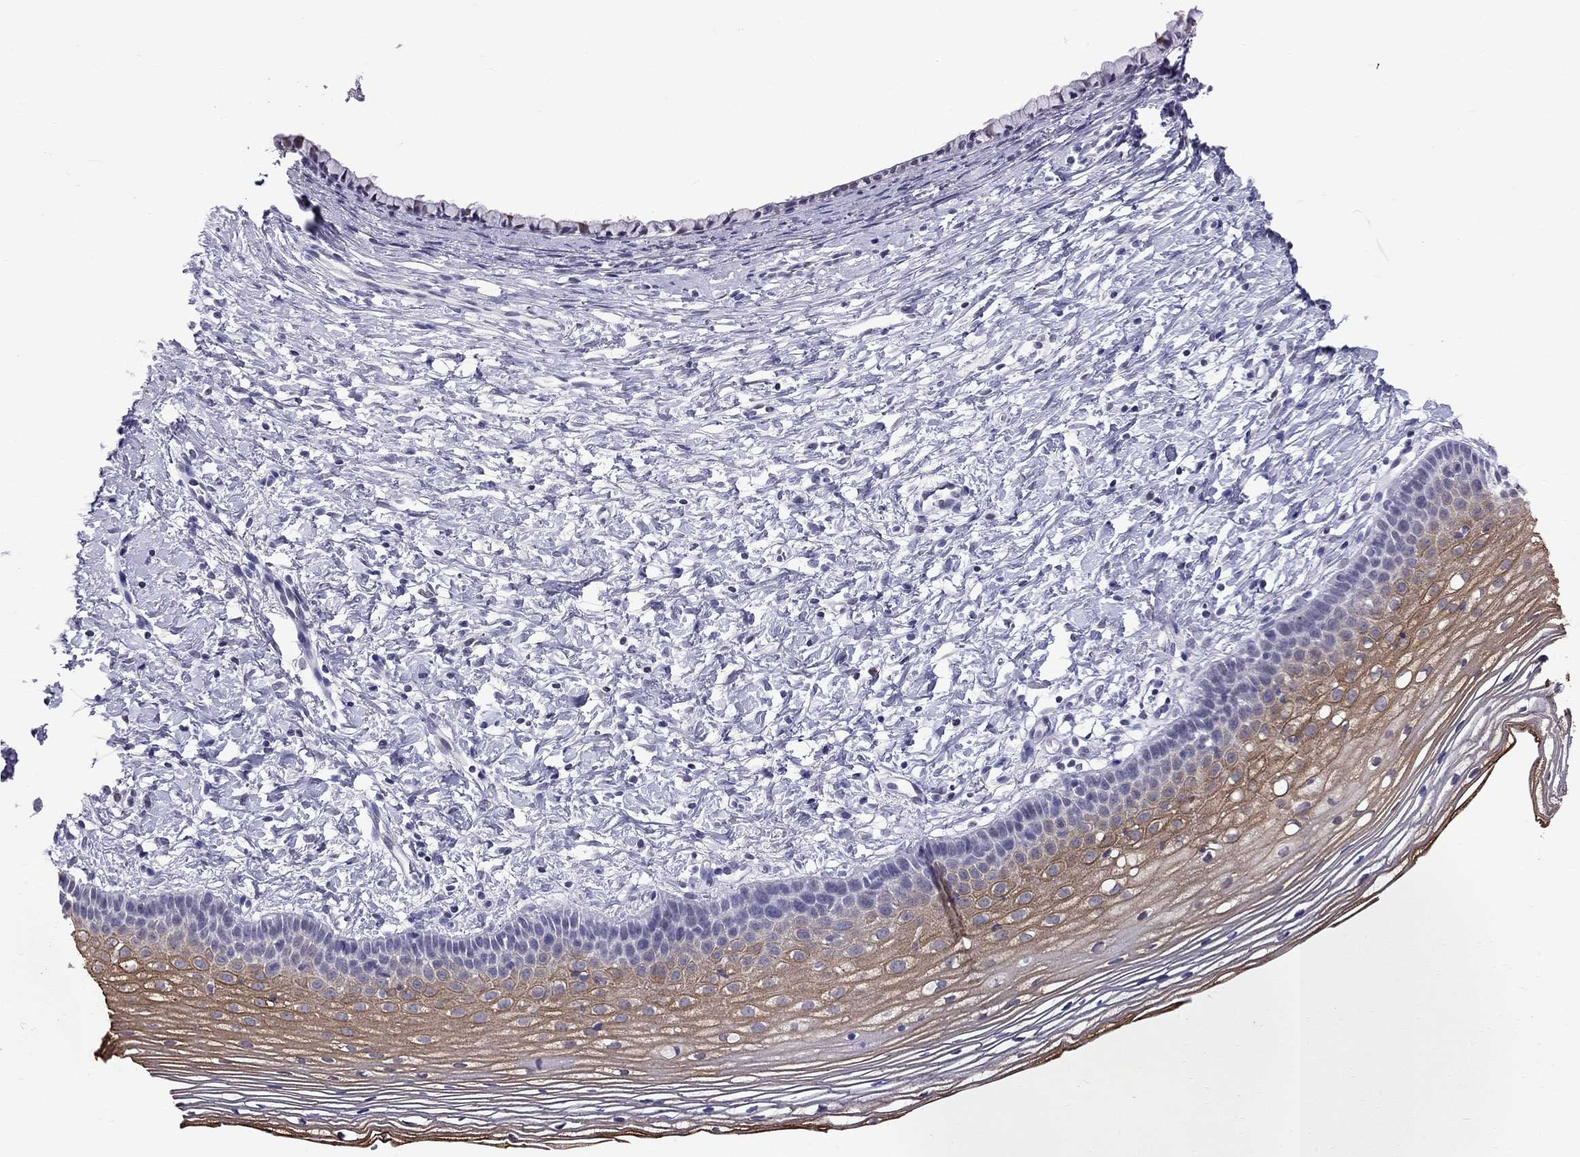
{"staining": {"intensity": "negative", "quantity": "none", "location": "none"}, "tissue": "cervix", "cell_type": "Glandular cells", "image_type": "normal", "snomed": [{"axis": "morphology", "description": "Normal tissue, NOS"}, {"axis": "topography", "description": "Cervix"}], "caption": "IHC micrograph of benign cervix stained for a protein (brown), which shows no staining in glandular cells. (Brightfield microscopy of DAB (3,3'-diaminobenzidine) IHC at high magnification).", "gene": "MUC15", "patient": {"sex": "female", "age": 39}}